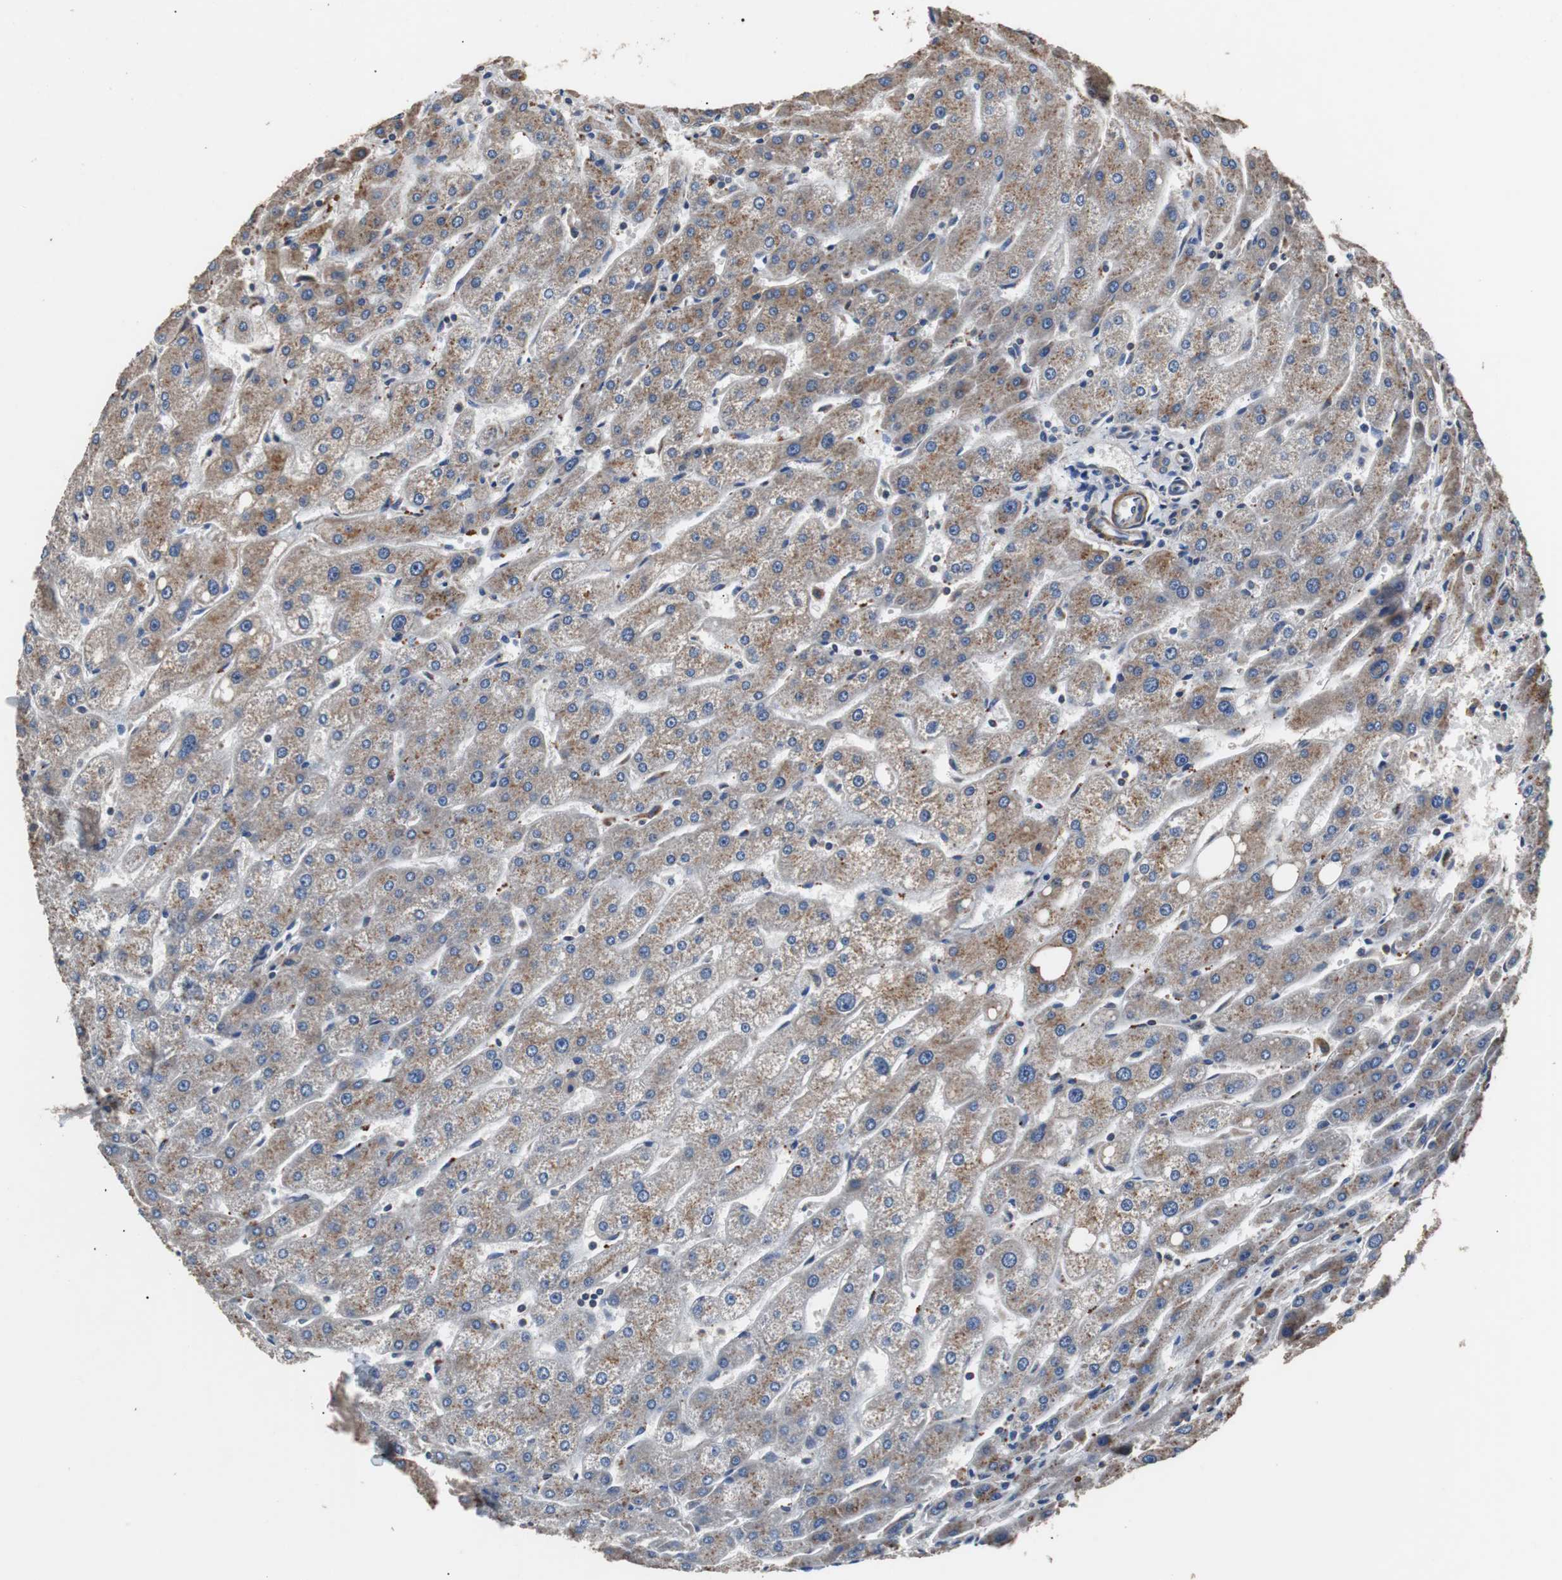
{"staining": {"intensity": "weak", "quantity": ">75%", "location": "cytoplasmic/membranous"}, "tissue": "liver", "cell_type": "Cholangiocytes", "image_type": "normal", "snomed": [{"axis": "morphology", "description": "Normal tissue, NOS"}, {"axis": "topography", "description": "Liver"}], "caption": "Approximately >75% of cholangiocytes in benign liver exhibit weak cytoplasmic/membranous protein staining as visualized by brown immunohistochemical staining.", "gene": "PITRM1", "patient": {"sex": "male", "age": 67}}